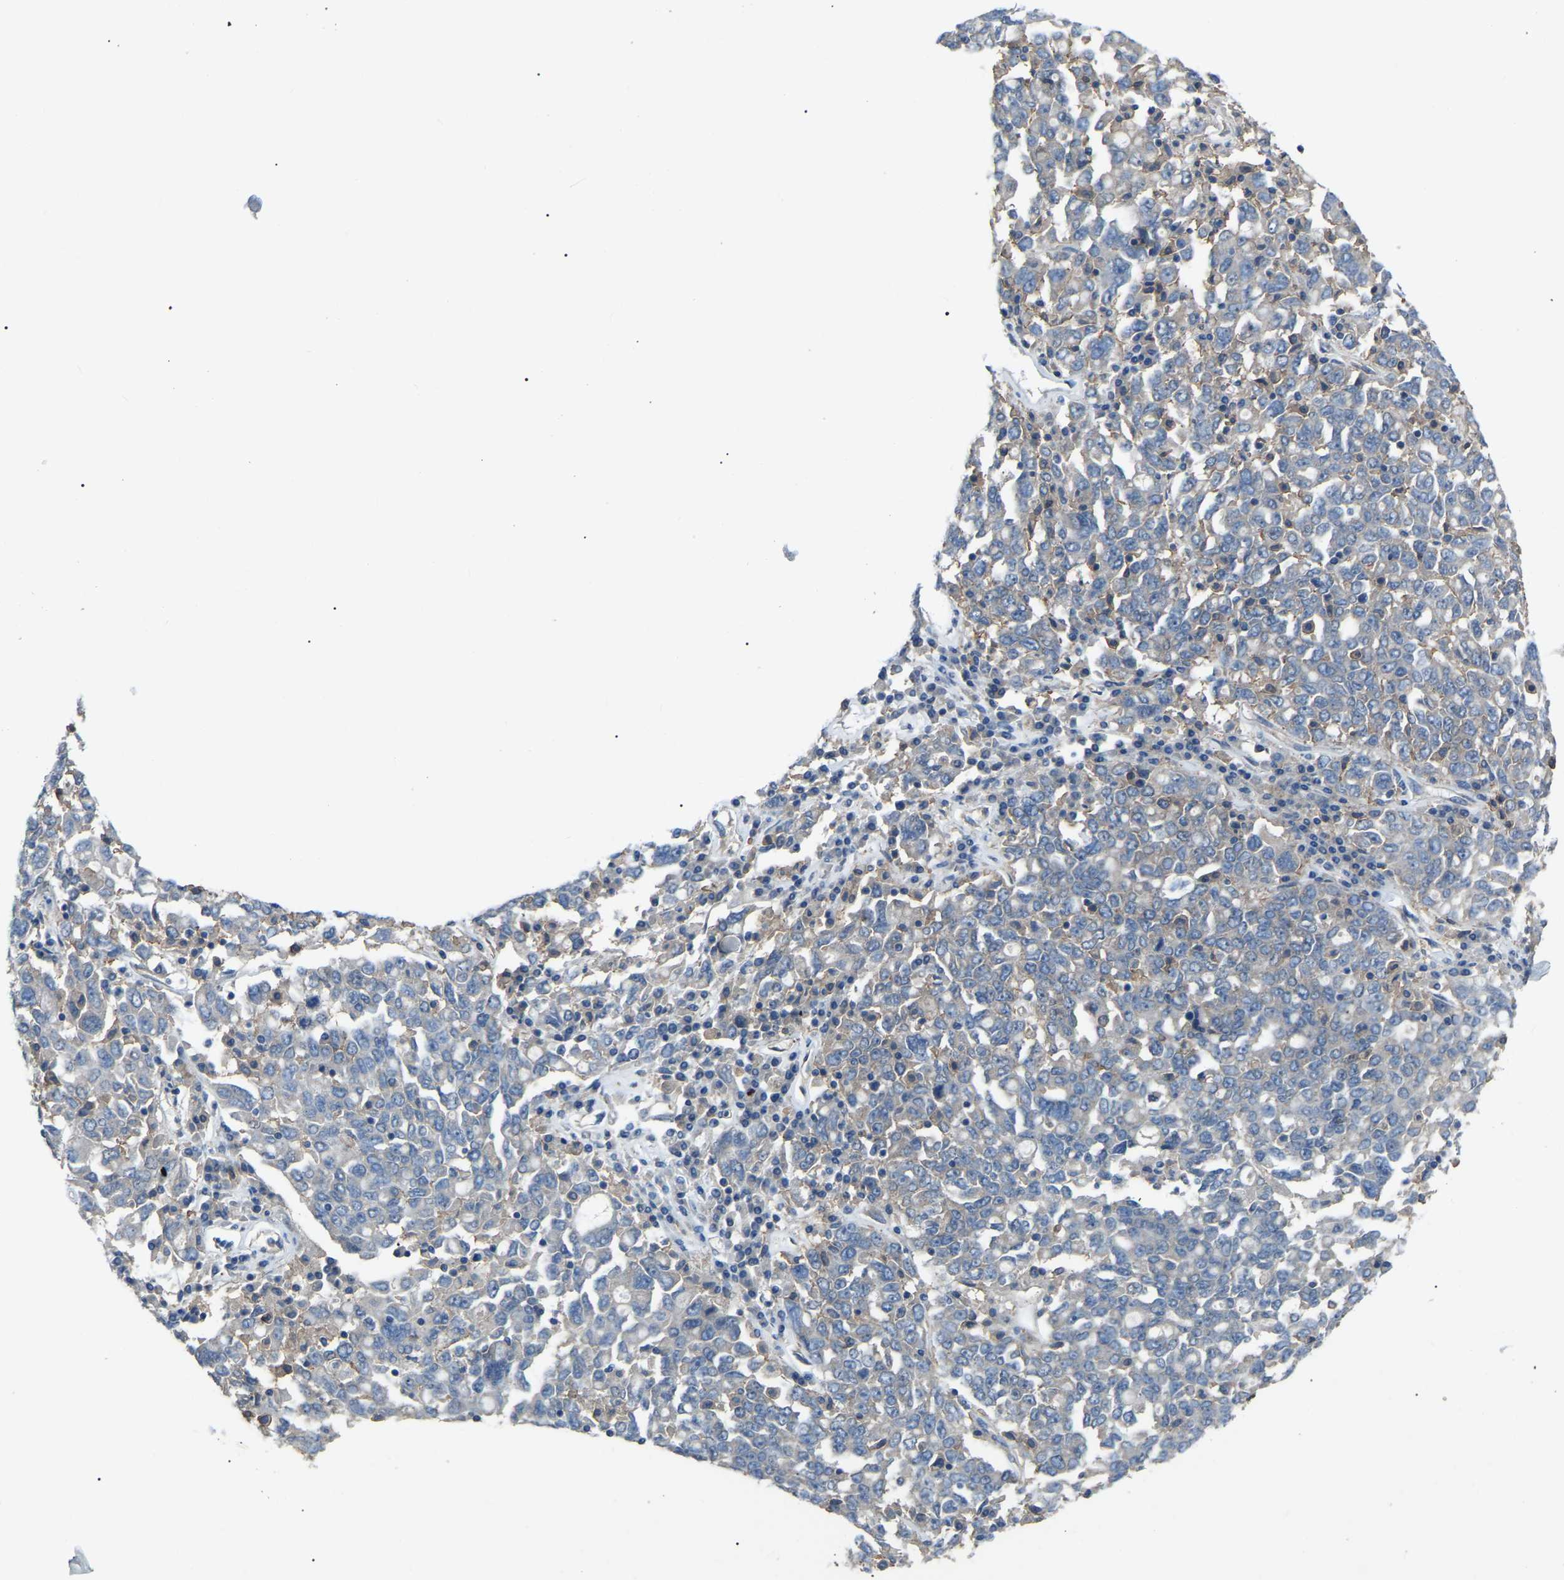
{"staining": {"intensity": "negative", "quantity": "none", "location": "none"}, "tissue": "ovarian cancer", "cell_type": "Tumor cells", "image_type": "cancer", "snomed": [{"axis": "morphology", "description": "Carcinoma, endometroid"}, {"axis": "topography", "description": "Ovary"}], "caption": "The immunohistochemistry histopathology image has no significant expression in tumor cells of endometroid carcinoma (ovarian) tissue. (Immunohistochemistry, brightfield microscopy, high magnification).", "gene": "AIMP1", "patient": {"sex": "female", "age": 62}}